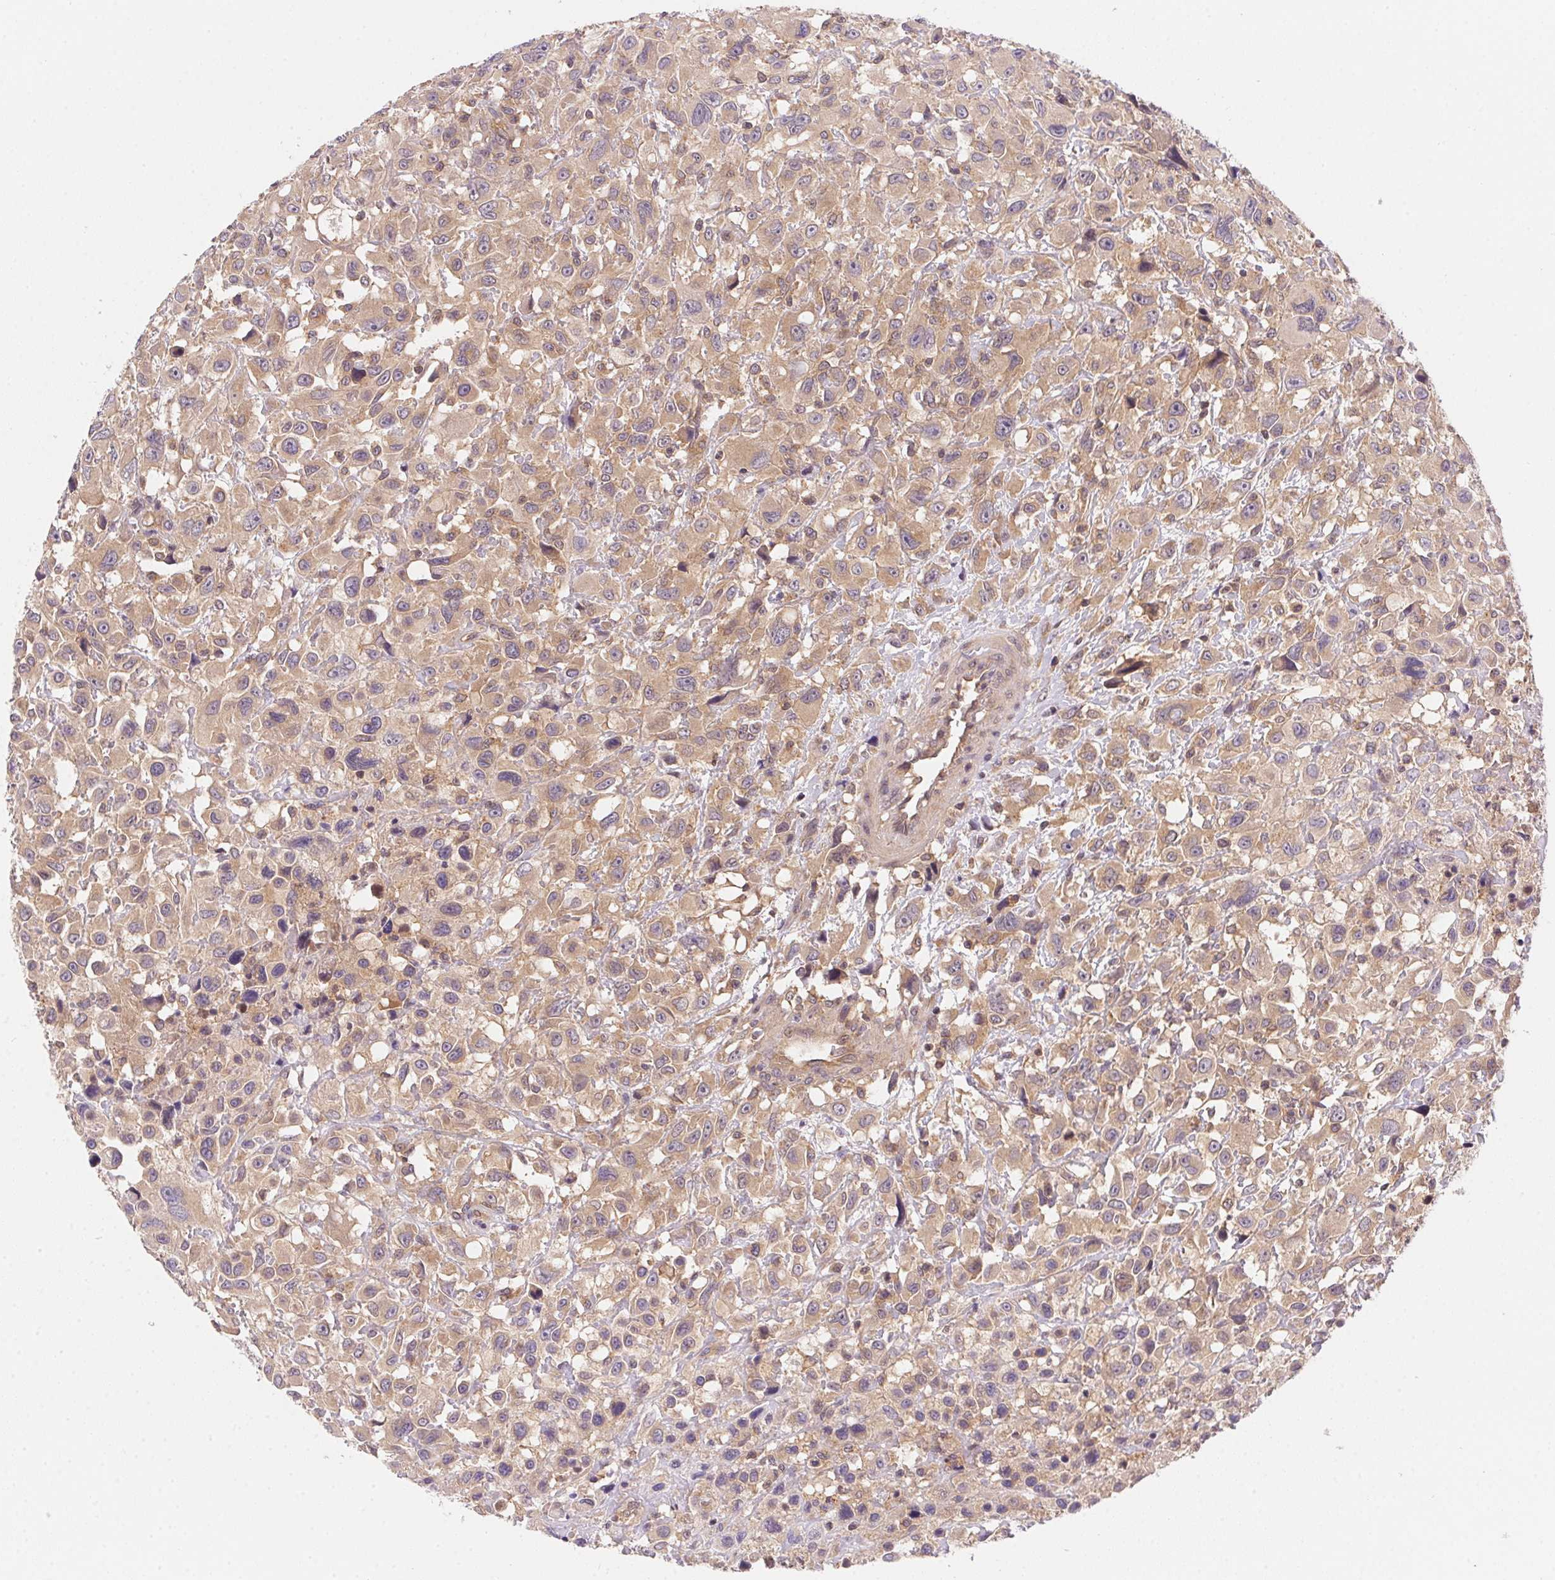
{"staining": {"intensity": "weak", "quantity": ">75%", "location": "cytoplasmic/membranous"}, "tissue": "head and neck cancer", "cell_type": "Tumor cells", "image_type": "cancer", "snomed": [{"axis": "morphology", "description": "Squamous cell carcinoma, NOS"}, {"axis": "morphology", "description": "Squamous cell carcinoma, metastatic, NOS"}, {"axis": "topography", "description": "Oral tissue"}, {"axis": "topography", "description": "Head-Neck"}], "caption": "Tumor cells demonstrate low levels of weak cytoplasmic/membranous staining in approximately >75% of cells in human head and neck metastatic squamous cell carcinoma.", "gene": "PRKAA1", "patient": {"sex": "female", "age": 85}}